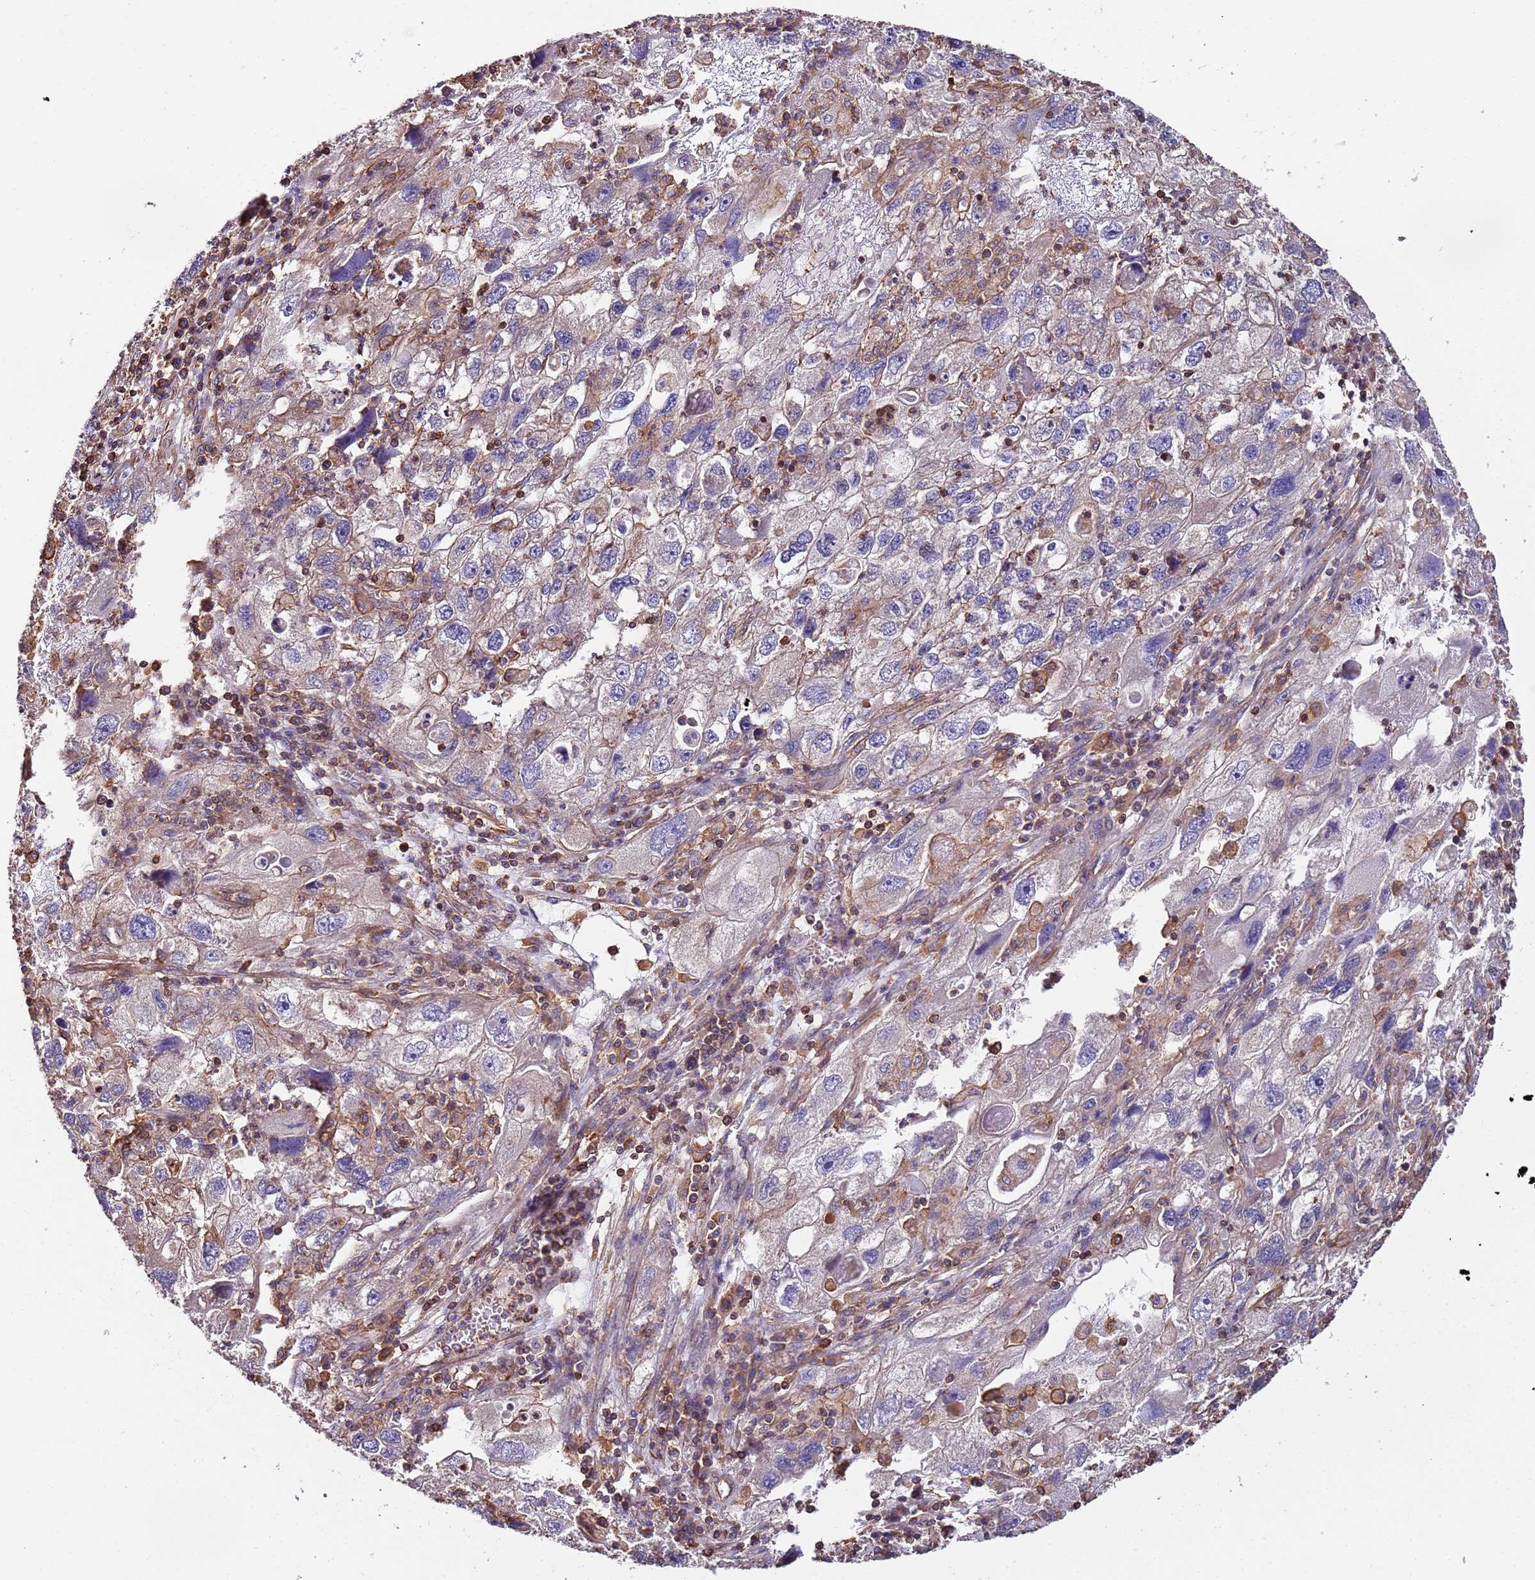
{"staining": {"intensity": "weak", "quantity": "<25%", "location": "cytoplasmic/membranous"}, "tissue": "endometrial cancer", "cell_type": "Tumor cells", "image_type": "cancer", "snomed": [{"axis": "morphology", "description": "Adenocarcinoma, NOS"}, {"axis": "topography", "description": "Endometrium"}], "caption": "Tumor cells show no significant protein staining in endometrial adenocarcinoma. The staining was performed using DAB (3,3'-diaminobenzidine) to visualize the protein expression in brown, while the nuclei were stained in blue with hematoxylin (Magnification: 20x).", "gene": "CYP2U1", "patient": {"sex": "female", "age": 49}}